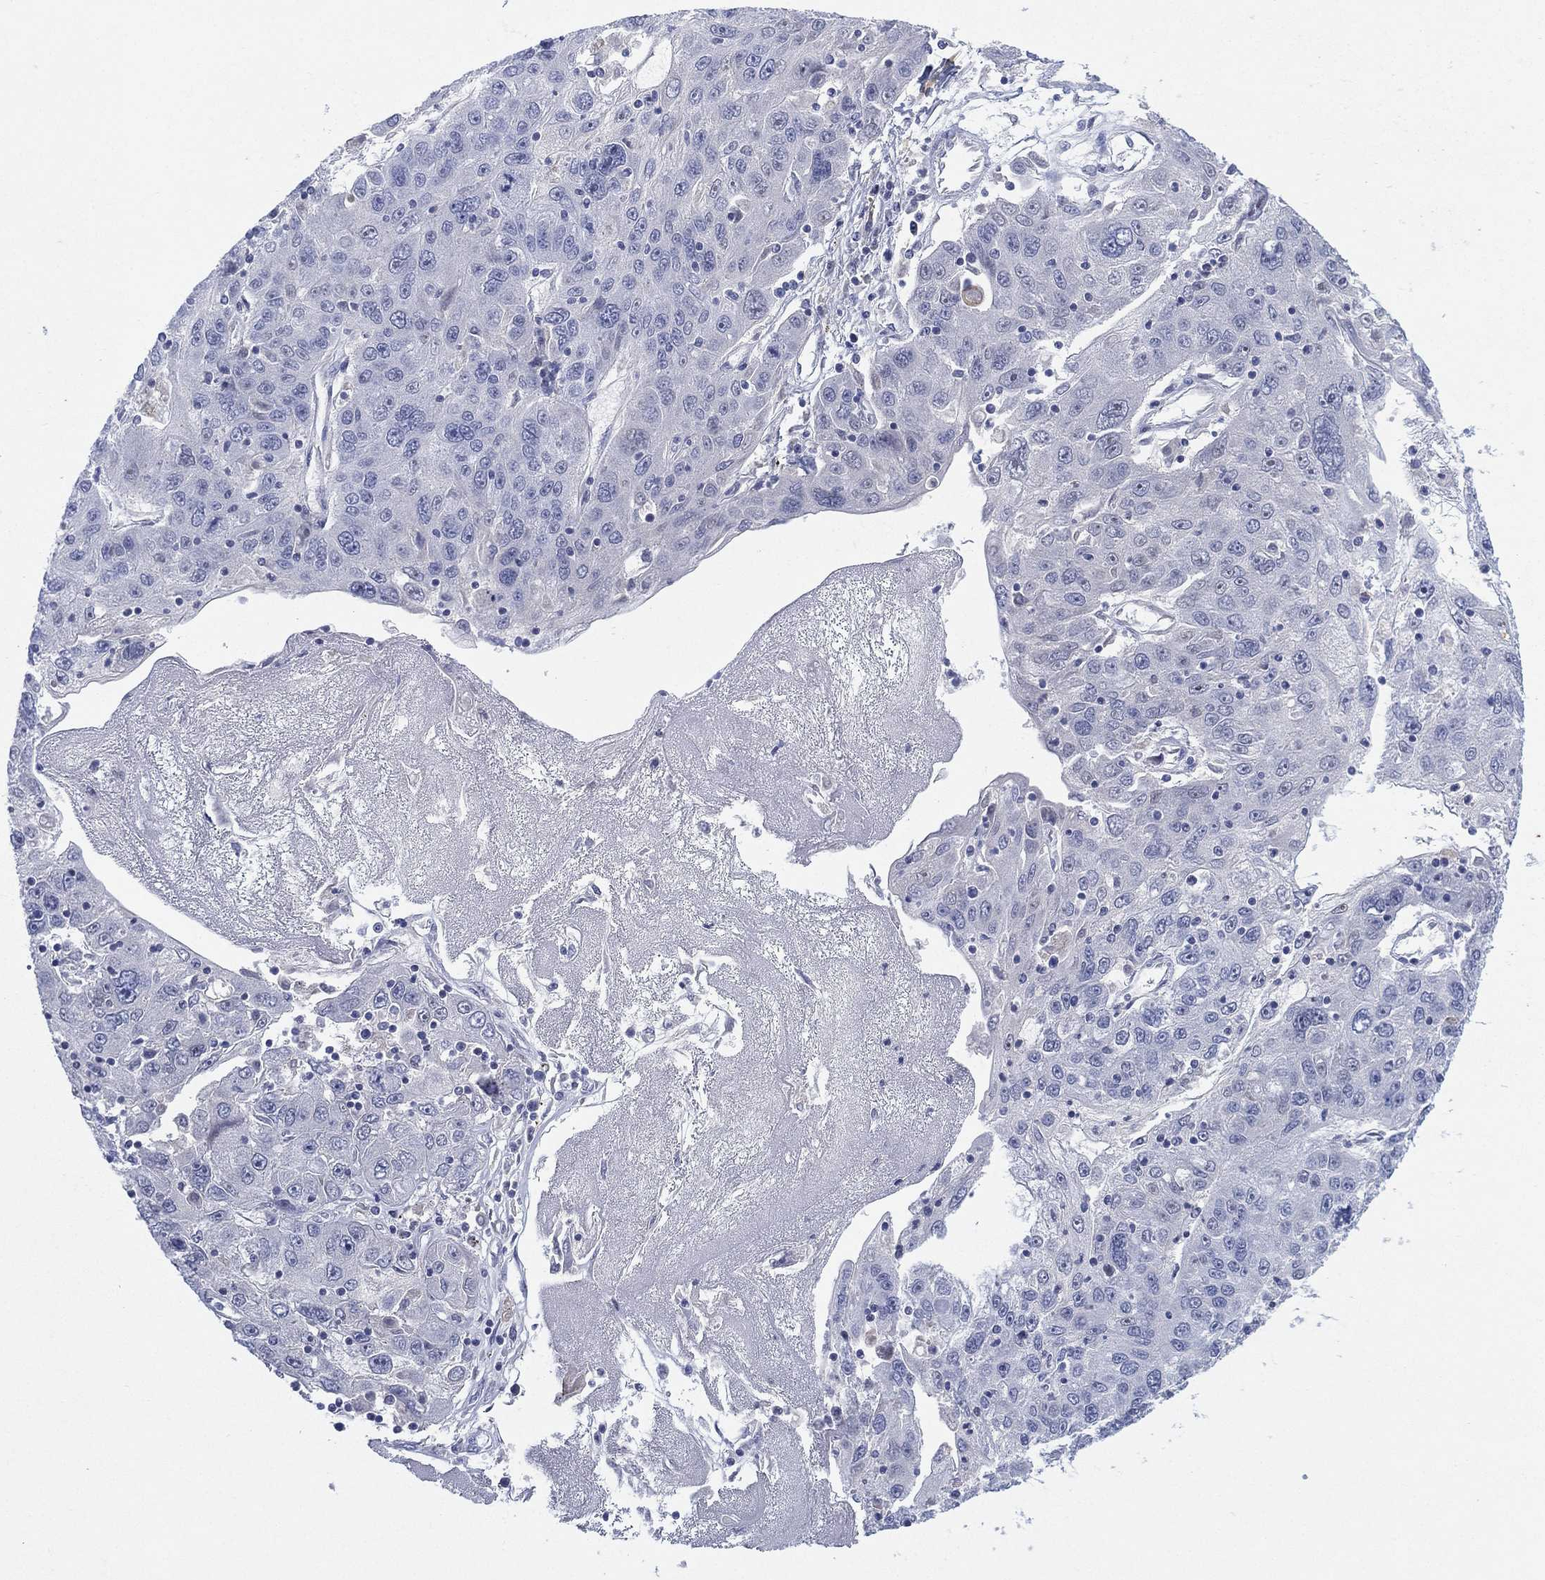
{"staining": {"intensity": "negative", "quantity": "none", "location": "none"}, "tissue": "stomach cancer", "cell_type": "Tumor cells", "image_type": "cancer", "snomed": [{"axis": "morphology", "description": "Adenocarcinoma, NOS"}, {"axis": "topography", "description": "Stomach"}], "caption": "High power microscopy micrograph of an immunohistochemistry micrograph of adenocarcinoma (stomach), revealing no significant positivity in tumor cells.", "gene": "SEPTIN1", "patient": {"sex": "male", "age": 56}}